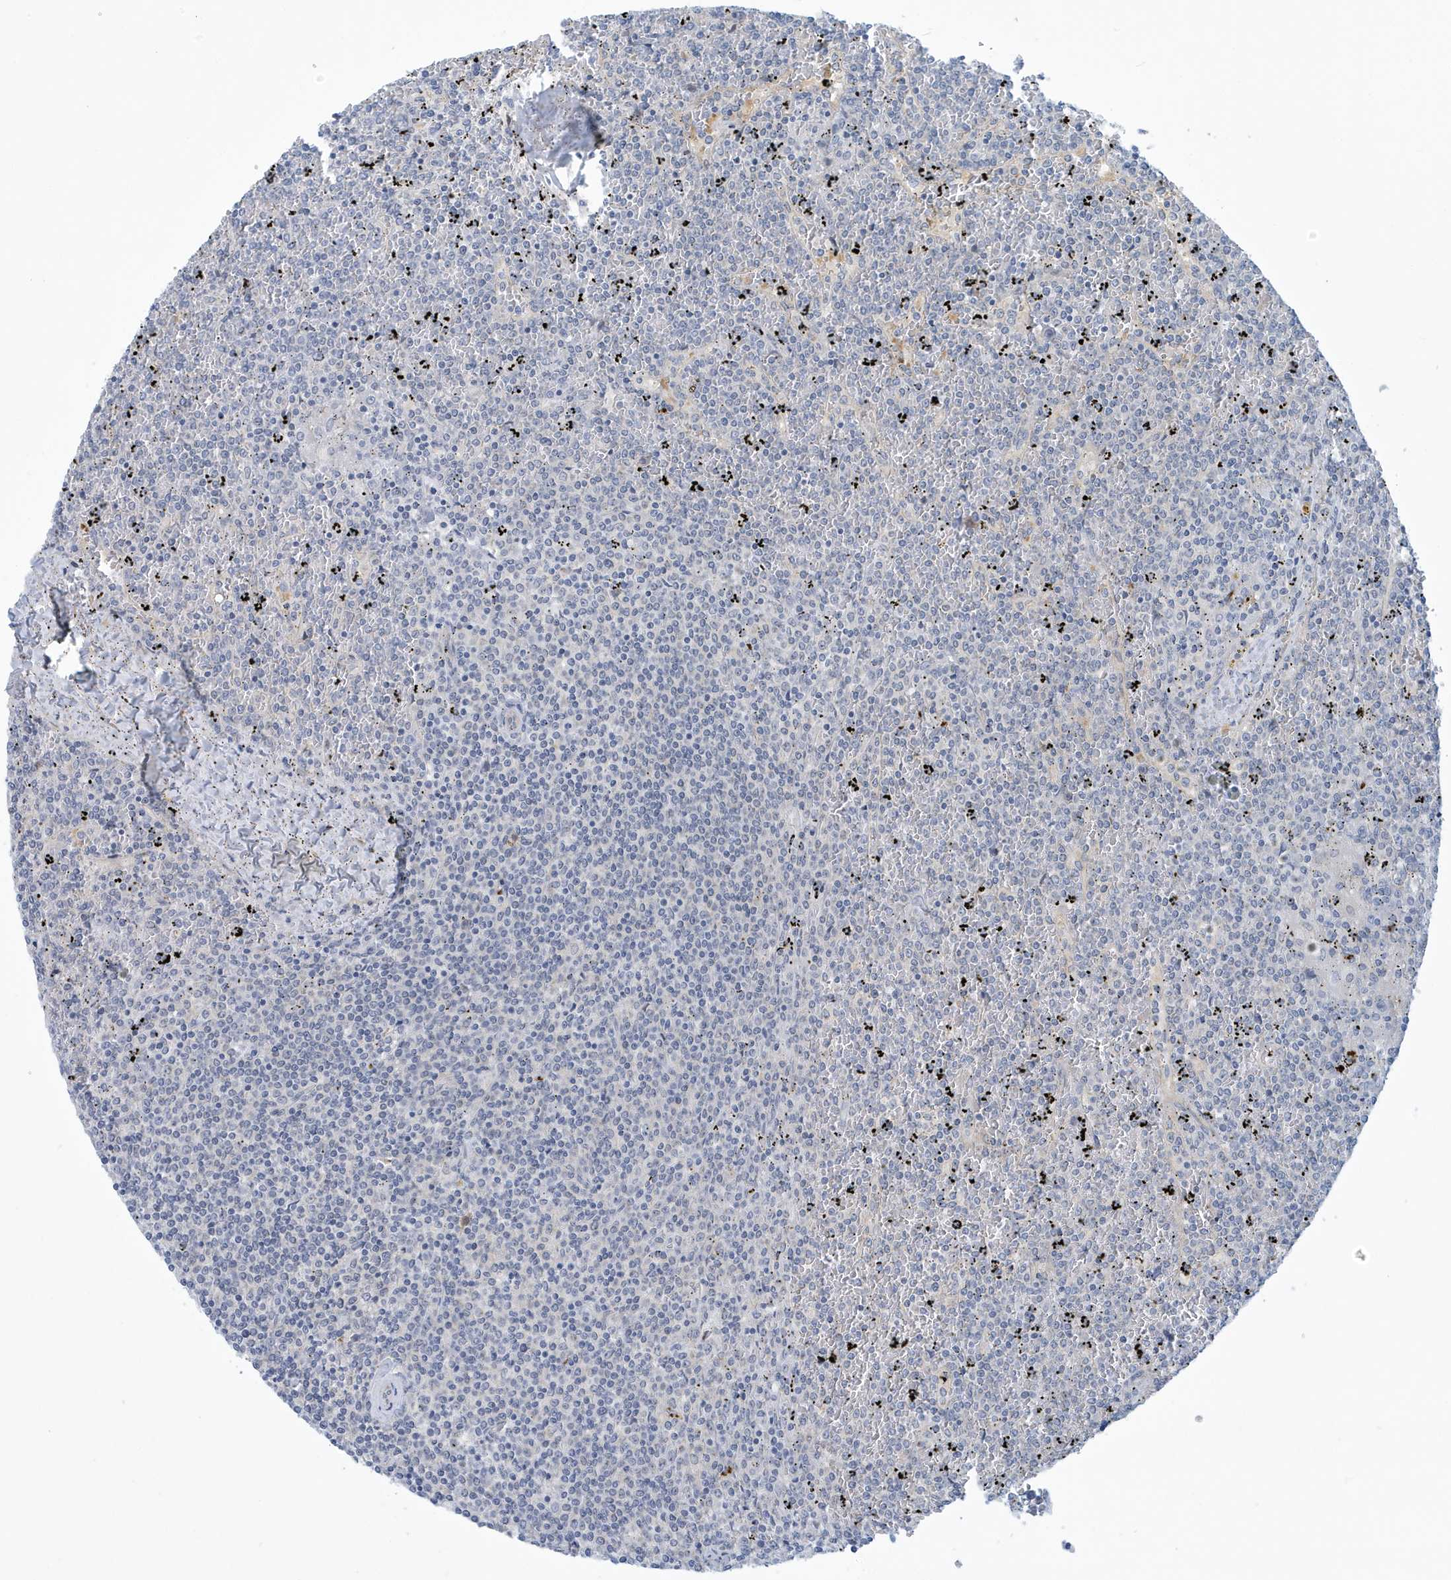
{"staining": {"intensity": "negative", "quantity": "none", "location": "none"}, "tissue": "lymphoma", "cell_type": "Tumor cells", "image_type": "cancer", "snomed": [{"axis": "morphology", "description": "Malignant lymphoma, non-Hodgkin's type, Low grade"}, {"axis": "topography", "description": "Spleen"}], "caption": "This is an IHC image of lymphoma. There is no staining in tumor cells.", "gene": "VTA1", "patient": {"sex": "female", "age": 19}}